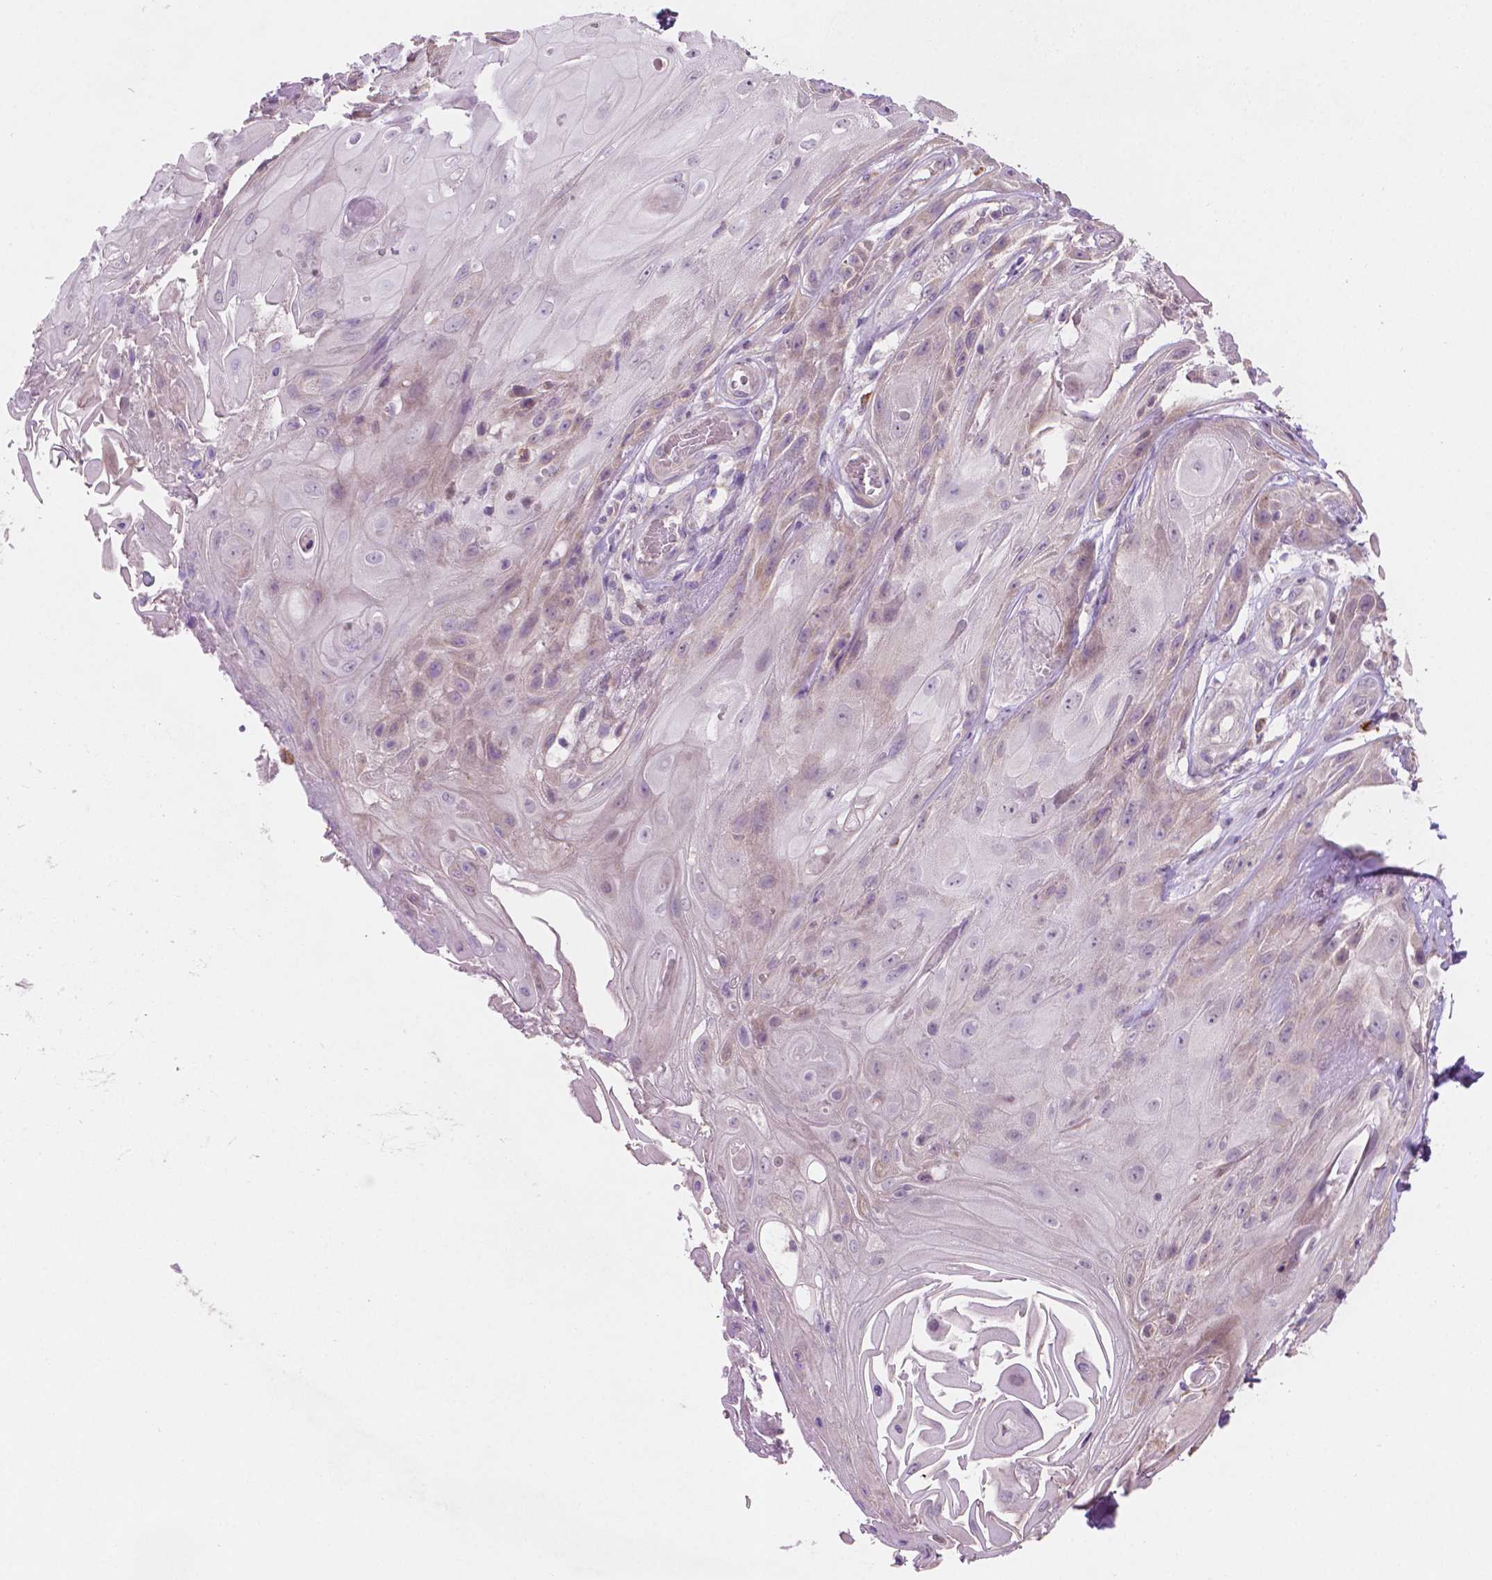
{"staining": {"intensity": "weak", "quantity": "25%-75%", "location": "cytoplasmic/membranous"}, "tissue": "skin cancer", "cell_type": "Tumor cells", "image_type": "cancer", "snomed": [{"axis": "morphology", "description": "Squamous cell carcinoma, NOS"}, {"axis": "topography", "description": "Skin"}], "caption": "DAB immunohistochemical staining of skin squamous cell carcinoma exhibits weak cytoplasmic/membranous protein positivity in approximately 25%-75% of tumor cells. (Stains: DAB in brown, nuclei in blue, Microscopy: brightfield microscopy at high magnification).", "gene": "LRP1B", "patient": {"sex": "male", "age": 62}}